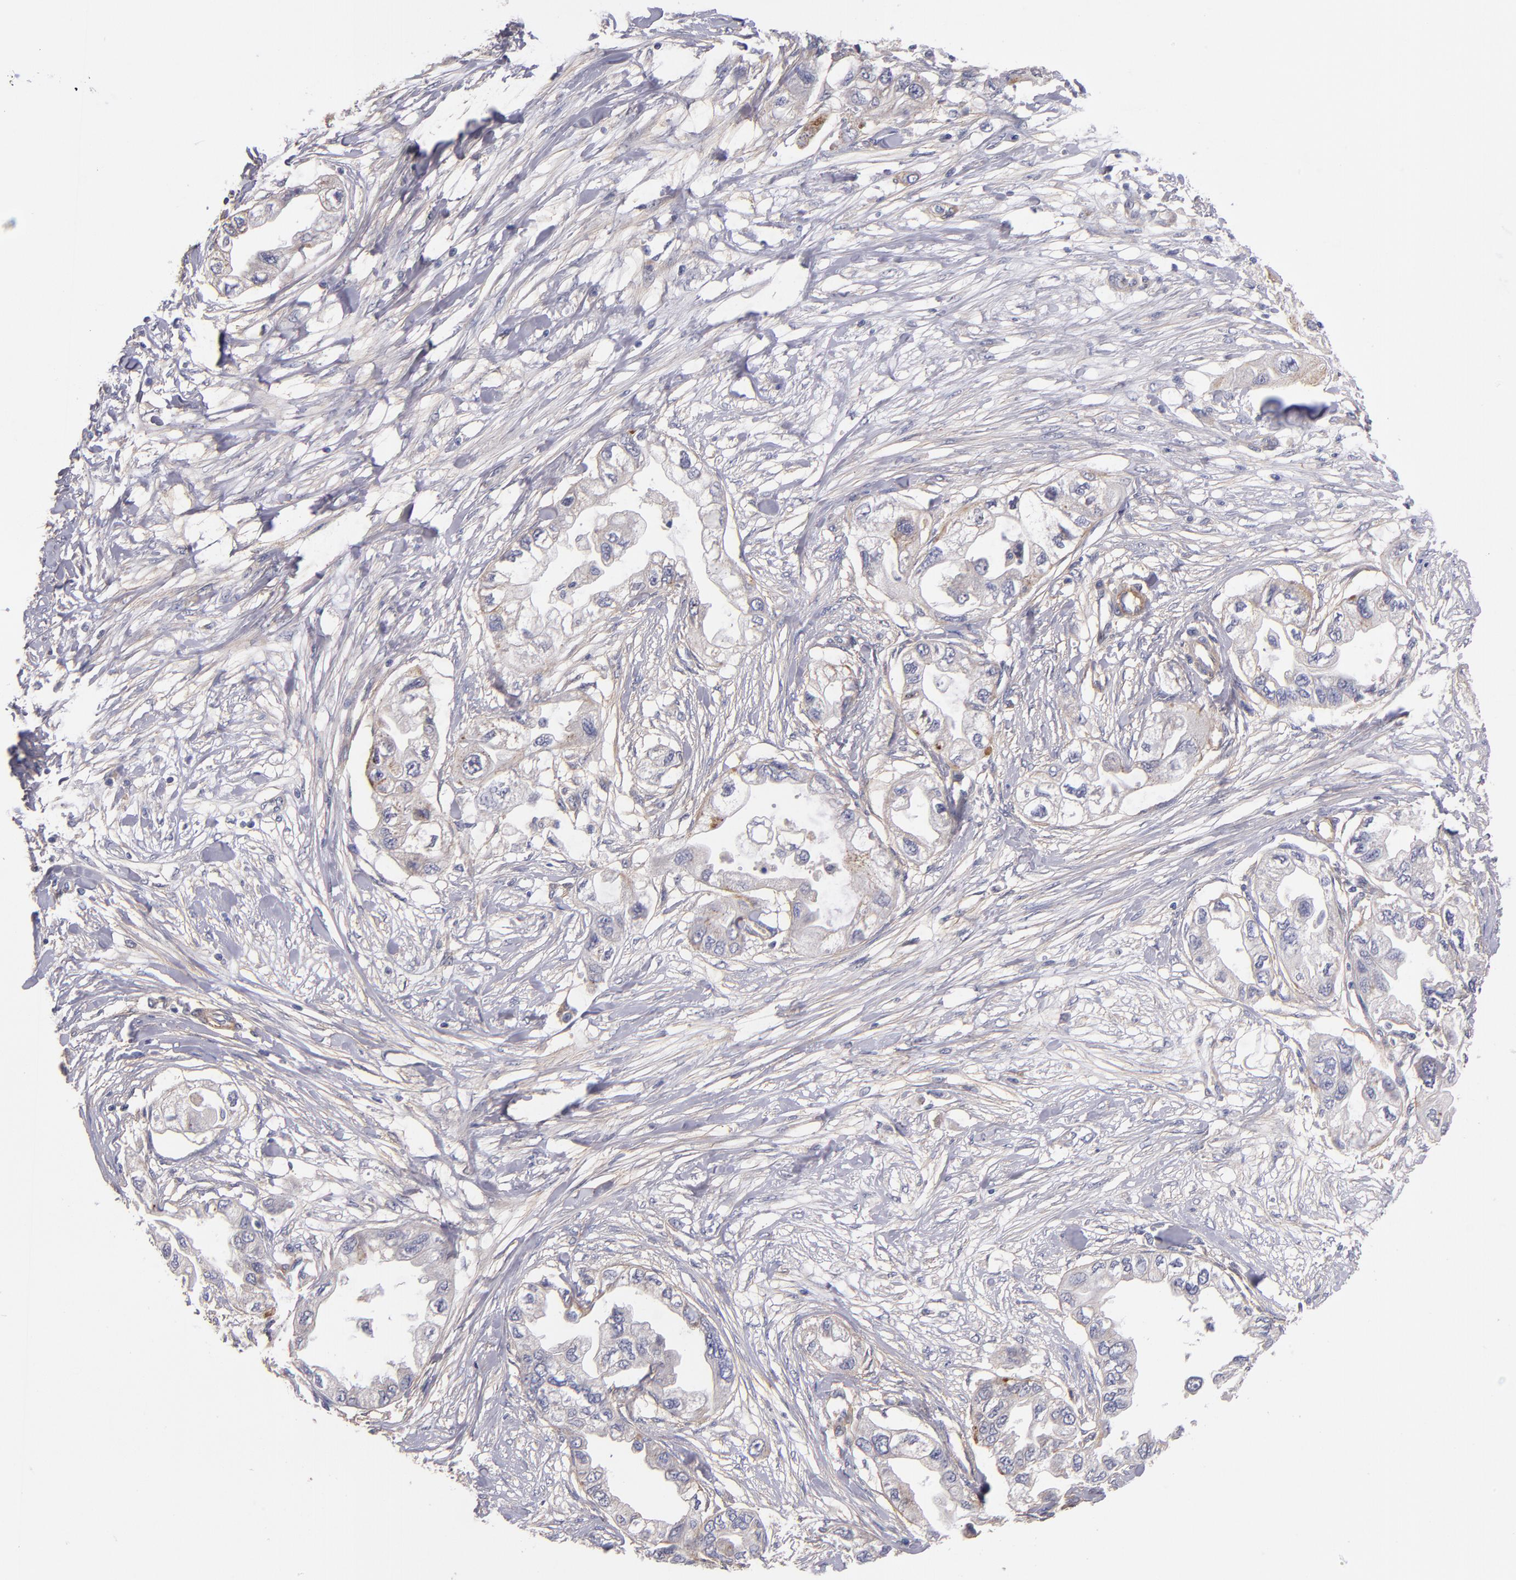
{"staining": {"intensity": "weak", "quantity": "<25%", "location": "cytoplasmic/membranous"}, "tissue": "endometrial cancer", "cell_type": "Tumor cells", "image_type": "cancer", "snomed": [{"axis": "morphology", "description": "Adenocarcinoma, NOS"}, {"axis": "topography", "description": "Endometrium"}], "caption": "This is an immunohistochemistry histopathology image of endometrial adenocarcinoma. There is no expression in tumor cells.", "gene": "PLSCR4", "patient": {"sex": "female", "age": 67}}